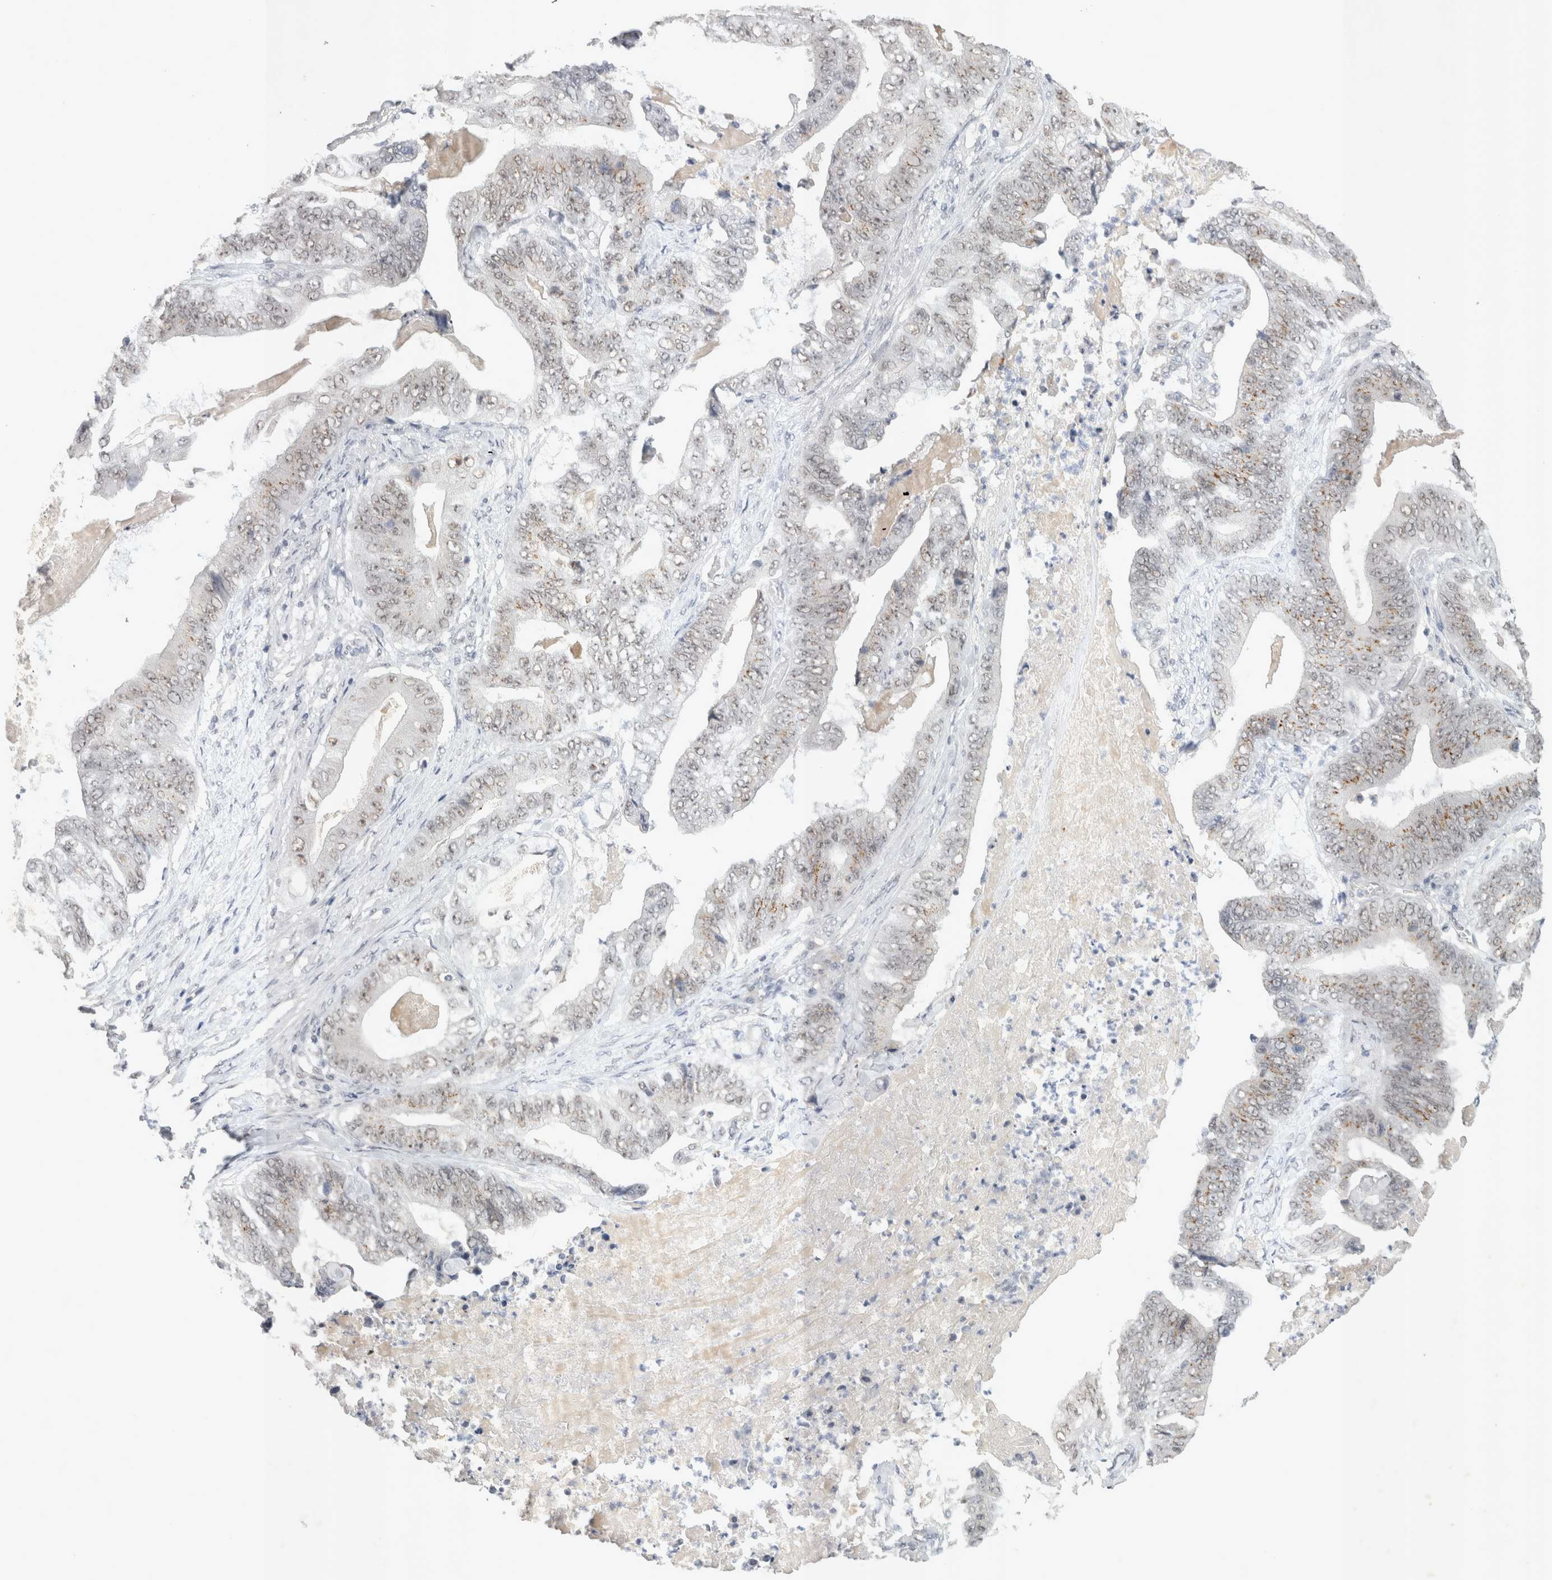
{"staining": {"intensity": "weak", "quantity": ">75%", "location": "cytoplasmic/membranous,nuclear"}, "tissue": "stomach cancer", "cell_type": "Tumor cells", "image_type": "cancer", "snomed": [{"axis": "morphology", "description": "Adenocarcinoma, NOS"}, {"axis": "topography", "description": "Stomach"}], "caption": "An image showing weak cytoplasmic/membranous and nuclear staining in approximately >75% of tumor cells in stomach cancer (adenocarcinoma), as visualized by brown immunohistochemical staining.", "gene": "RECQL4", "patient": {"sex": "female", "age": 73}}